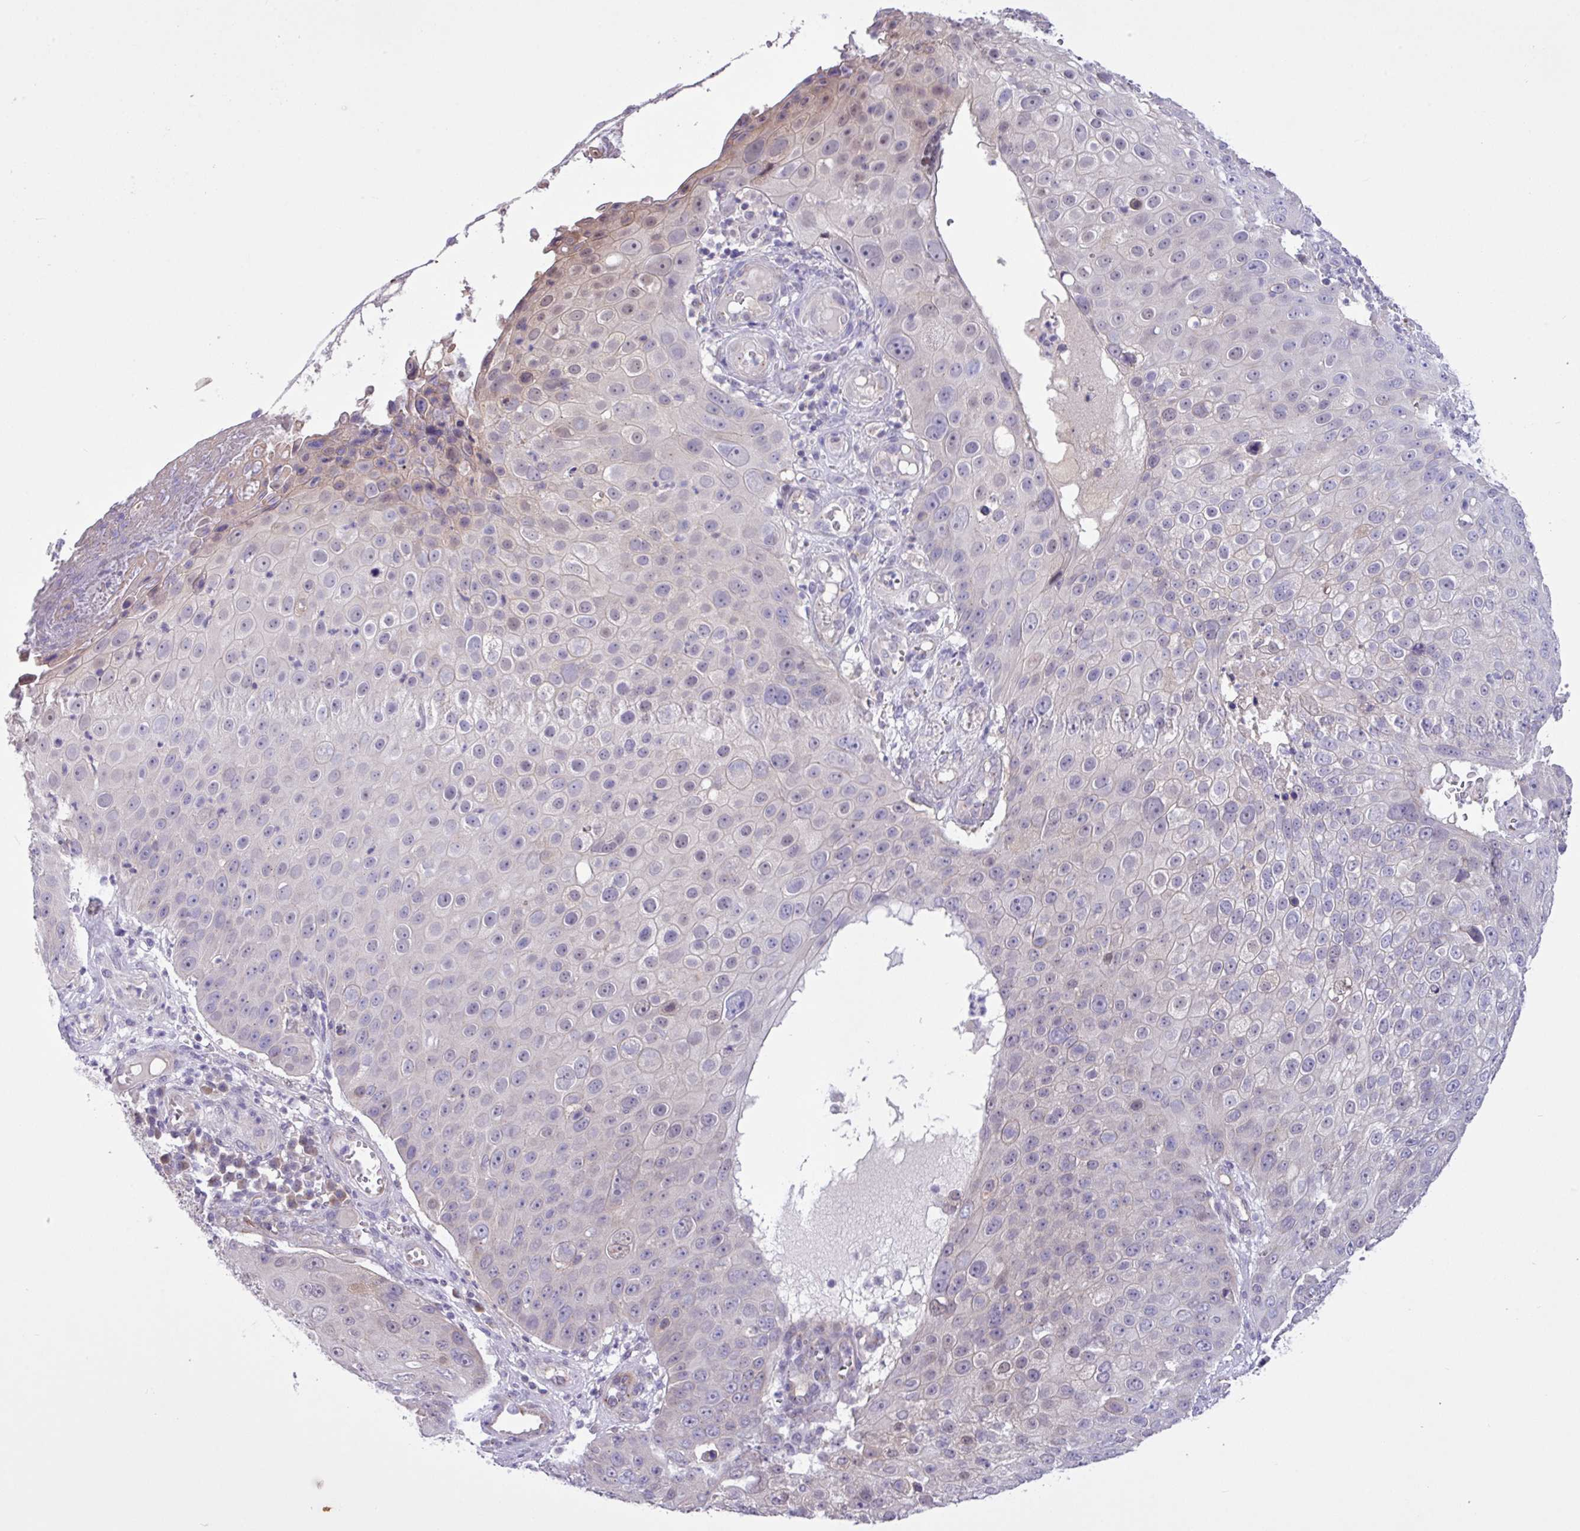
{"staining": {"intensity": "negative", "quantity": "none", "location": "none"}, "tissue": "skin cancer", "cell_type": "Tumor cells", "image_type": "cancer", "snomed": [{"axis": "morphology", "description": "Squamous cell carcinoma, NOS"}, {"axis": "topography", "description": "Skin"}], "caption": "Immunohistochemistry (IHC) of human skin cancer (squamous cell carcinoma) shows no positivity in tumor cells. (DAB immunohistochemistry (IHC), high magnification).", "gene": "SPINK8", "patient": {"sex": "male", "age": 71}}